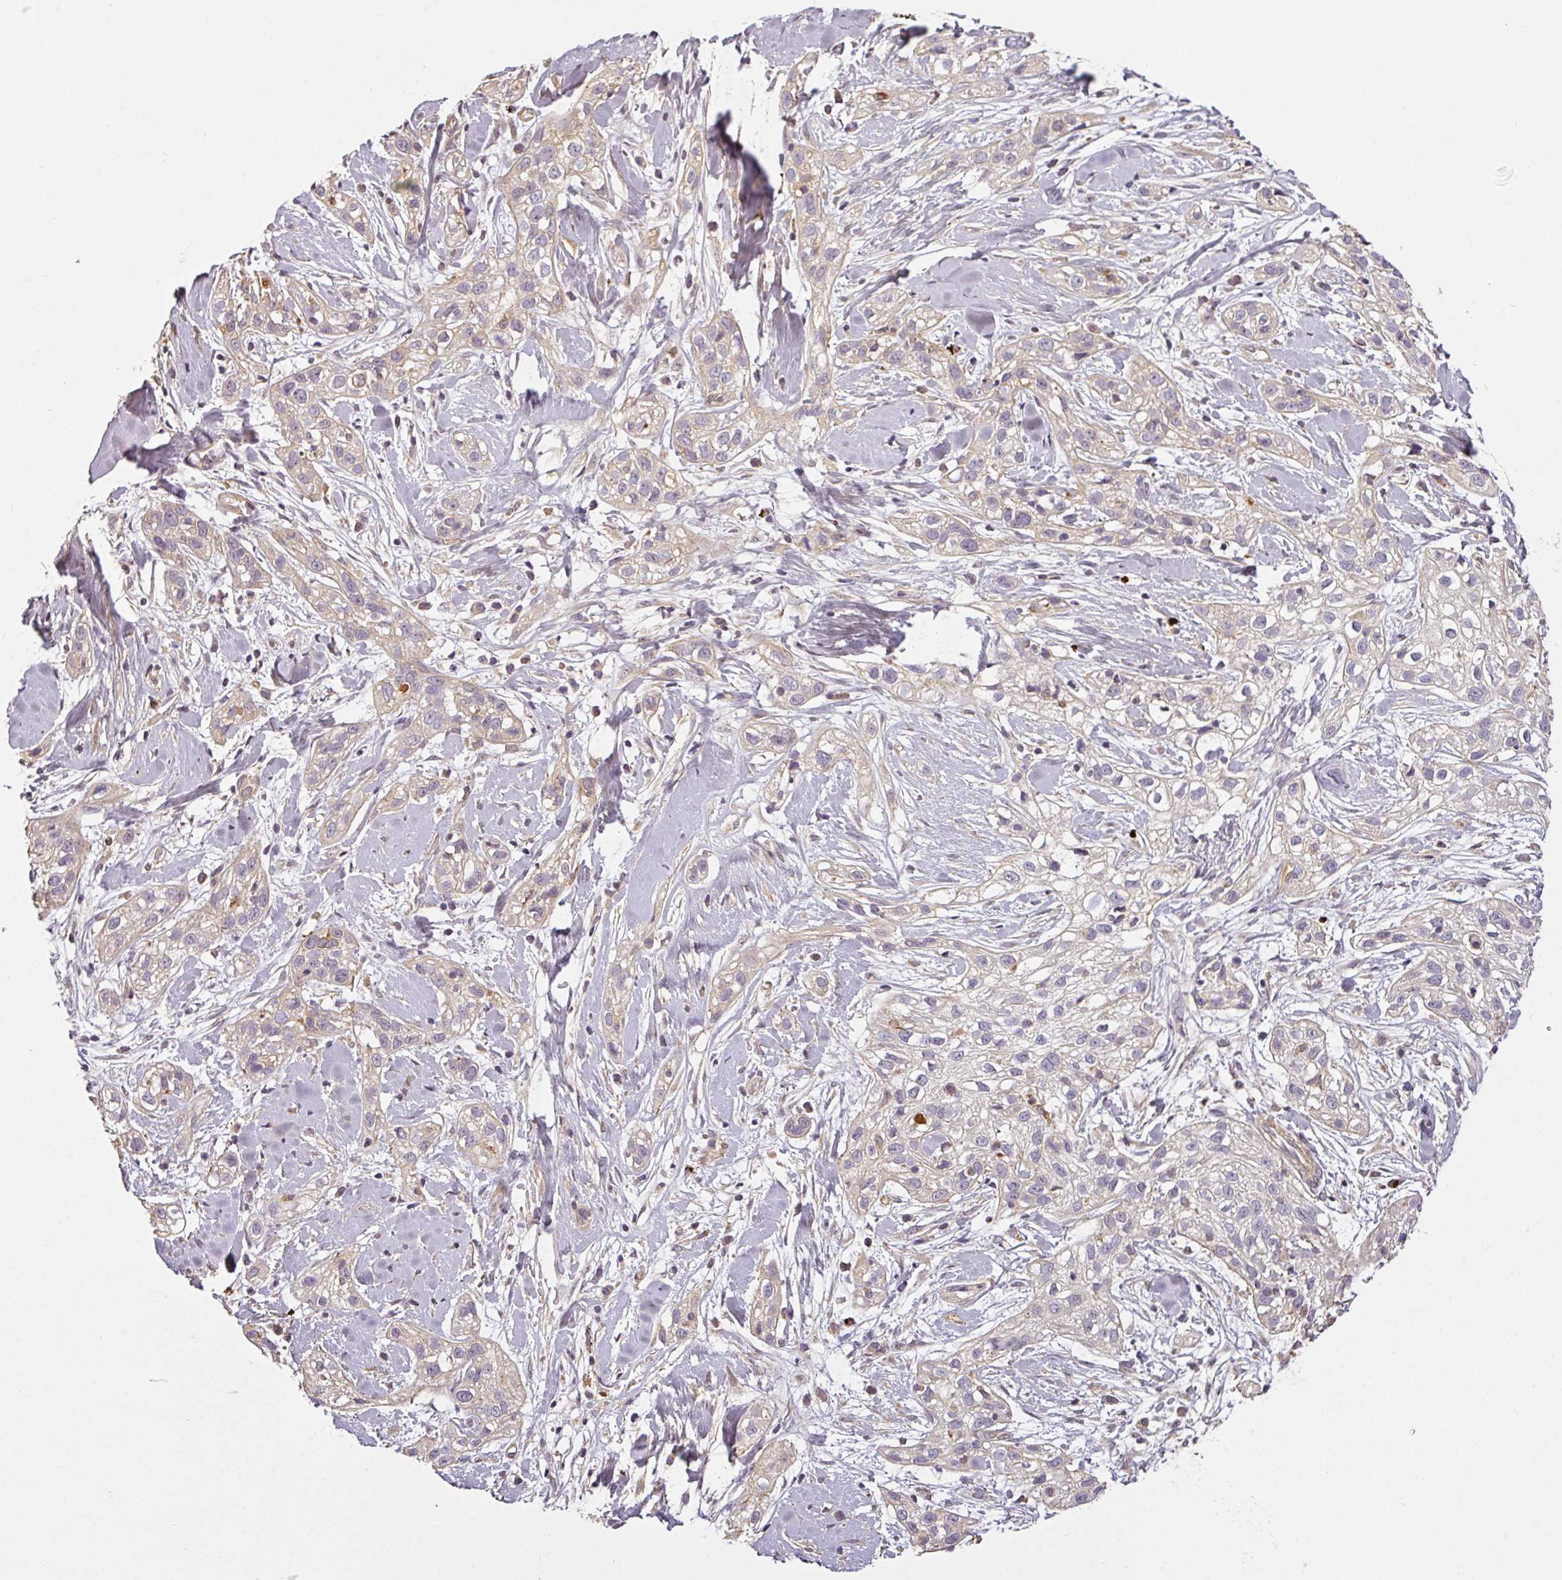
{"staining": {"intensity": "weak", "quantity": "<25%", "location": "cytoplasmic/membranous"}, "tissue": "skin cancer", "cell_type": "Tumor cells", "image_type": "cancer", "snomed": [{"axis": "morphology", "description": "Squamous cell carcinoma, NOS"}, {"axis": "topography", "description": "Skin"}], "caption": "This is a histopathology image of immunohistochemistry staining of squamous cell carcinoma (skin), which shows no staining in tumor cells. (Stains: DAB (3,3'-diaminobenzidine) immunohistochemistry (IHC) with hematoxylin counter stain, Microscopy: brightfield microscopy at high magnification).", "gene": "DIMT1", "patient": {"sex": "male", "age": 82}}